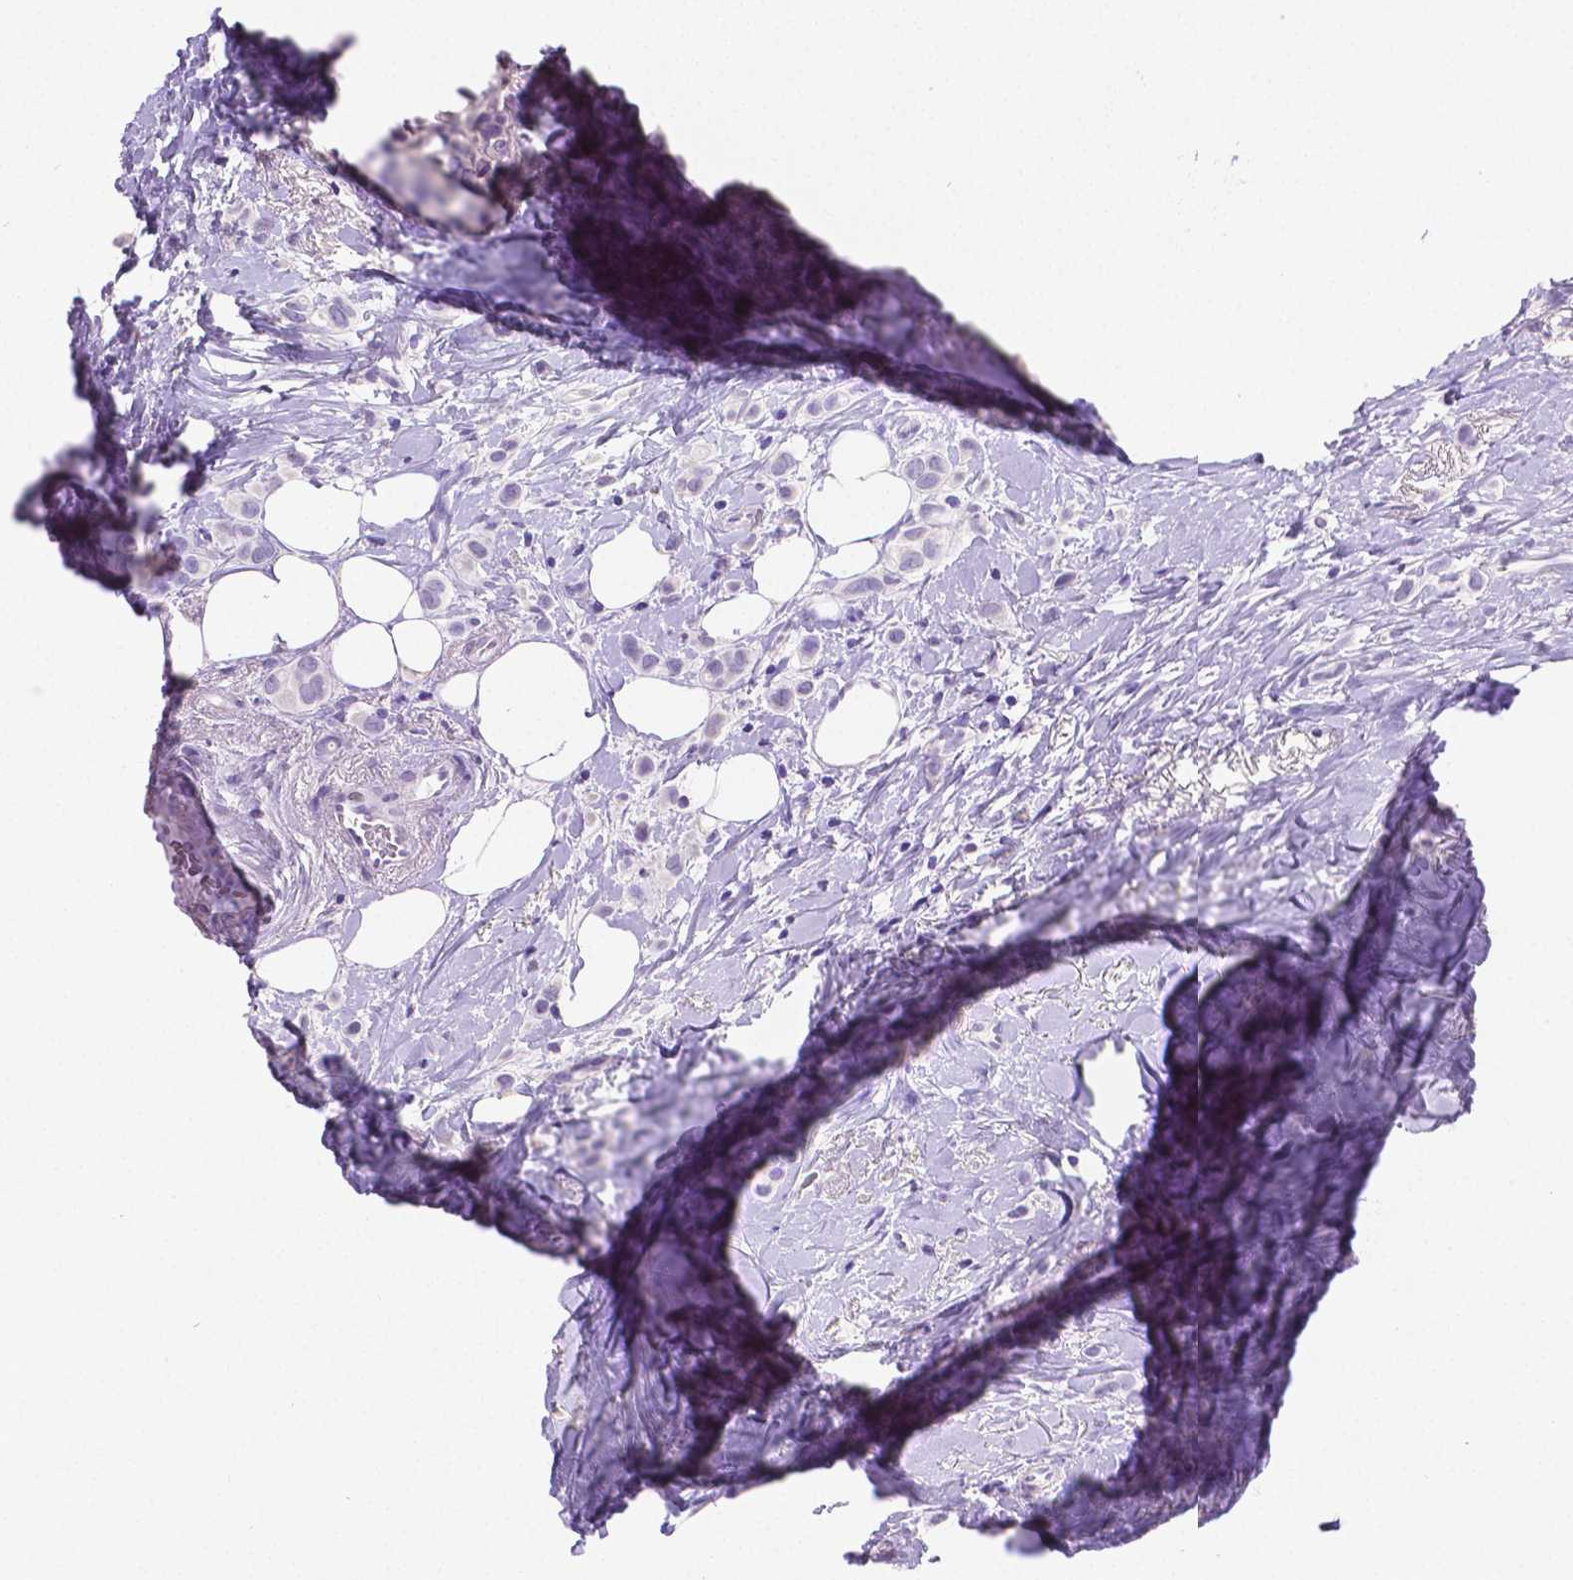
{"staining": {"intensity": "negative", "quantity": "none", "location": "none"}, "tissue": "breast cancer", "cell_type": "Tumor cells", "image_type": "cancer", "snomed": [{"axis": "morphology", "description": "Lobular carcinoma"}, {"axis": "topography", "description": "Breast"}], "caption": "Immunohistochemistry (IHC) photomicrograph of neoplastic tissue: lobular carcinoma (breast) stained with DAB (3,3'-diaminobenzidine) exhibits no significant protein staining in tumor cells.", "gene": "SATB2", "patient": {"sex": "female", "age": 66}}